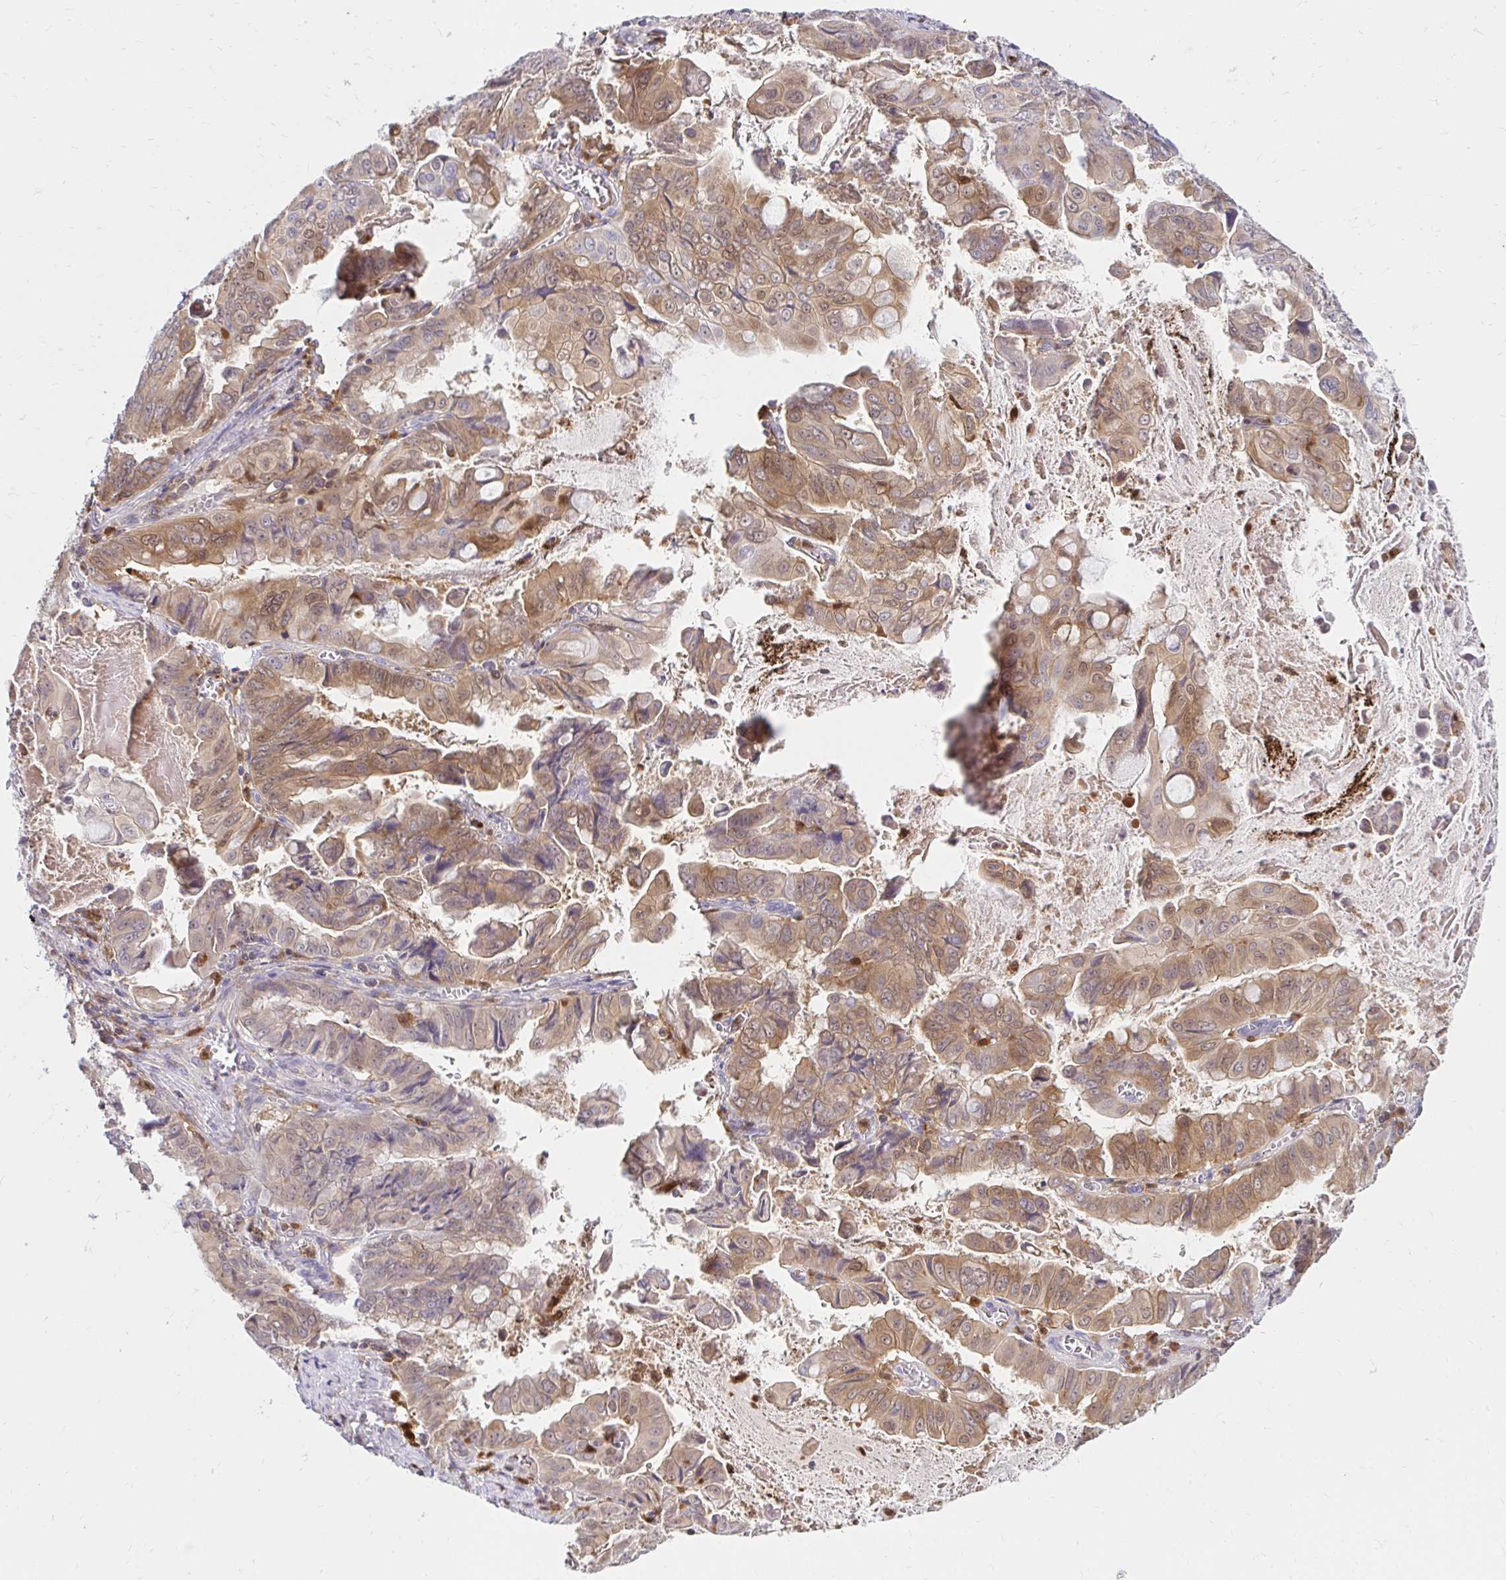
{"staining": {"intensity": "weak", "quantity": ">75%", "location": "cytoplasmic/membranous,nuclear"}, "tissue": "stomach cancer", "cell_type": "Tumor cells", "image_type": "cancer", "snomed": [{"axis": "morphology", "description": "Adenocarcinoma, NOS"}, {"axis": "topography", "description": "Stomach, upper"}], "caption": "Tumor cells demonstrate weak cytoplasmic/membranous and nuclear positivity in about >75% of cells in stomach cancer (adenocarcinoma).", "gene": "PYCARD", "patient": {"sex": "male", "age": 80}}